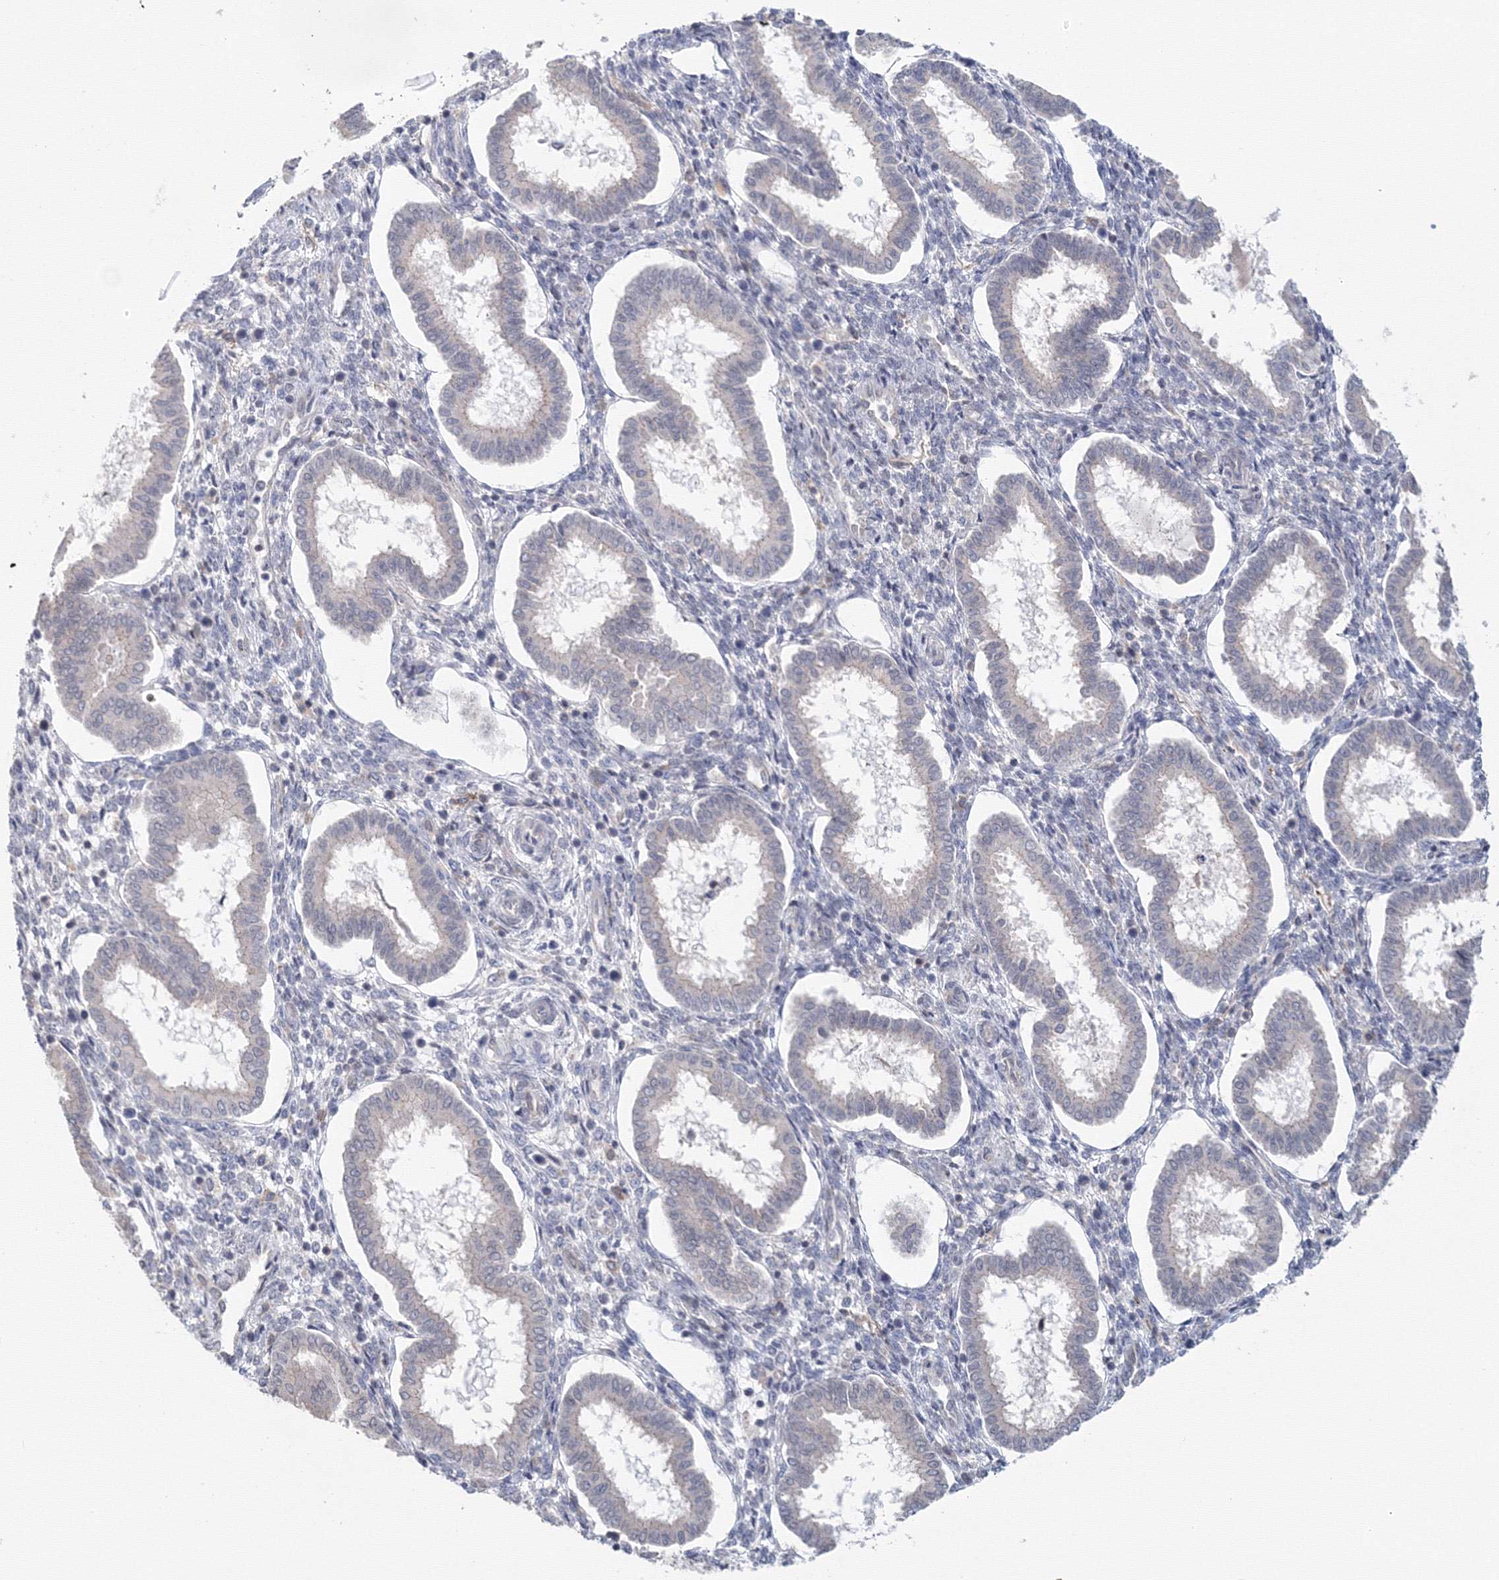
{"staining": {"intensity": "negative", "quantity": "none", "location": "none"}, "tissue": "endometrium", "cell_type": "Cells in endometrial stroma", "image_type": "normal", "snomed": [{"axis": "morphology", "description": "Normal tissue, NOS"}, {"axis": "topography", "description": "Endometrium"}], "caption": "The image demonstrates no staining of cells in endometrial stroma in benign endometrium. (Immunohistochemistry, brightfield microscopy, high magnification).", "gene": "SLC7A7", "patient": {"sex": "female", "age": 24}}